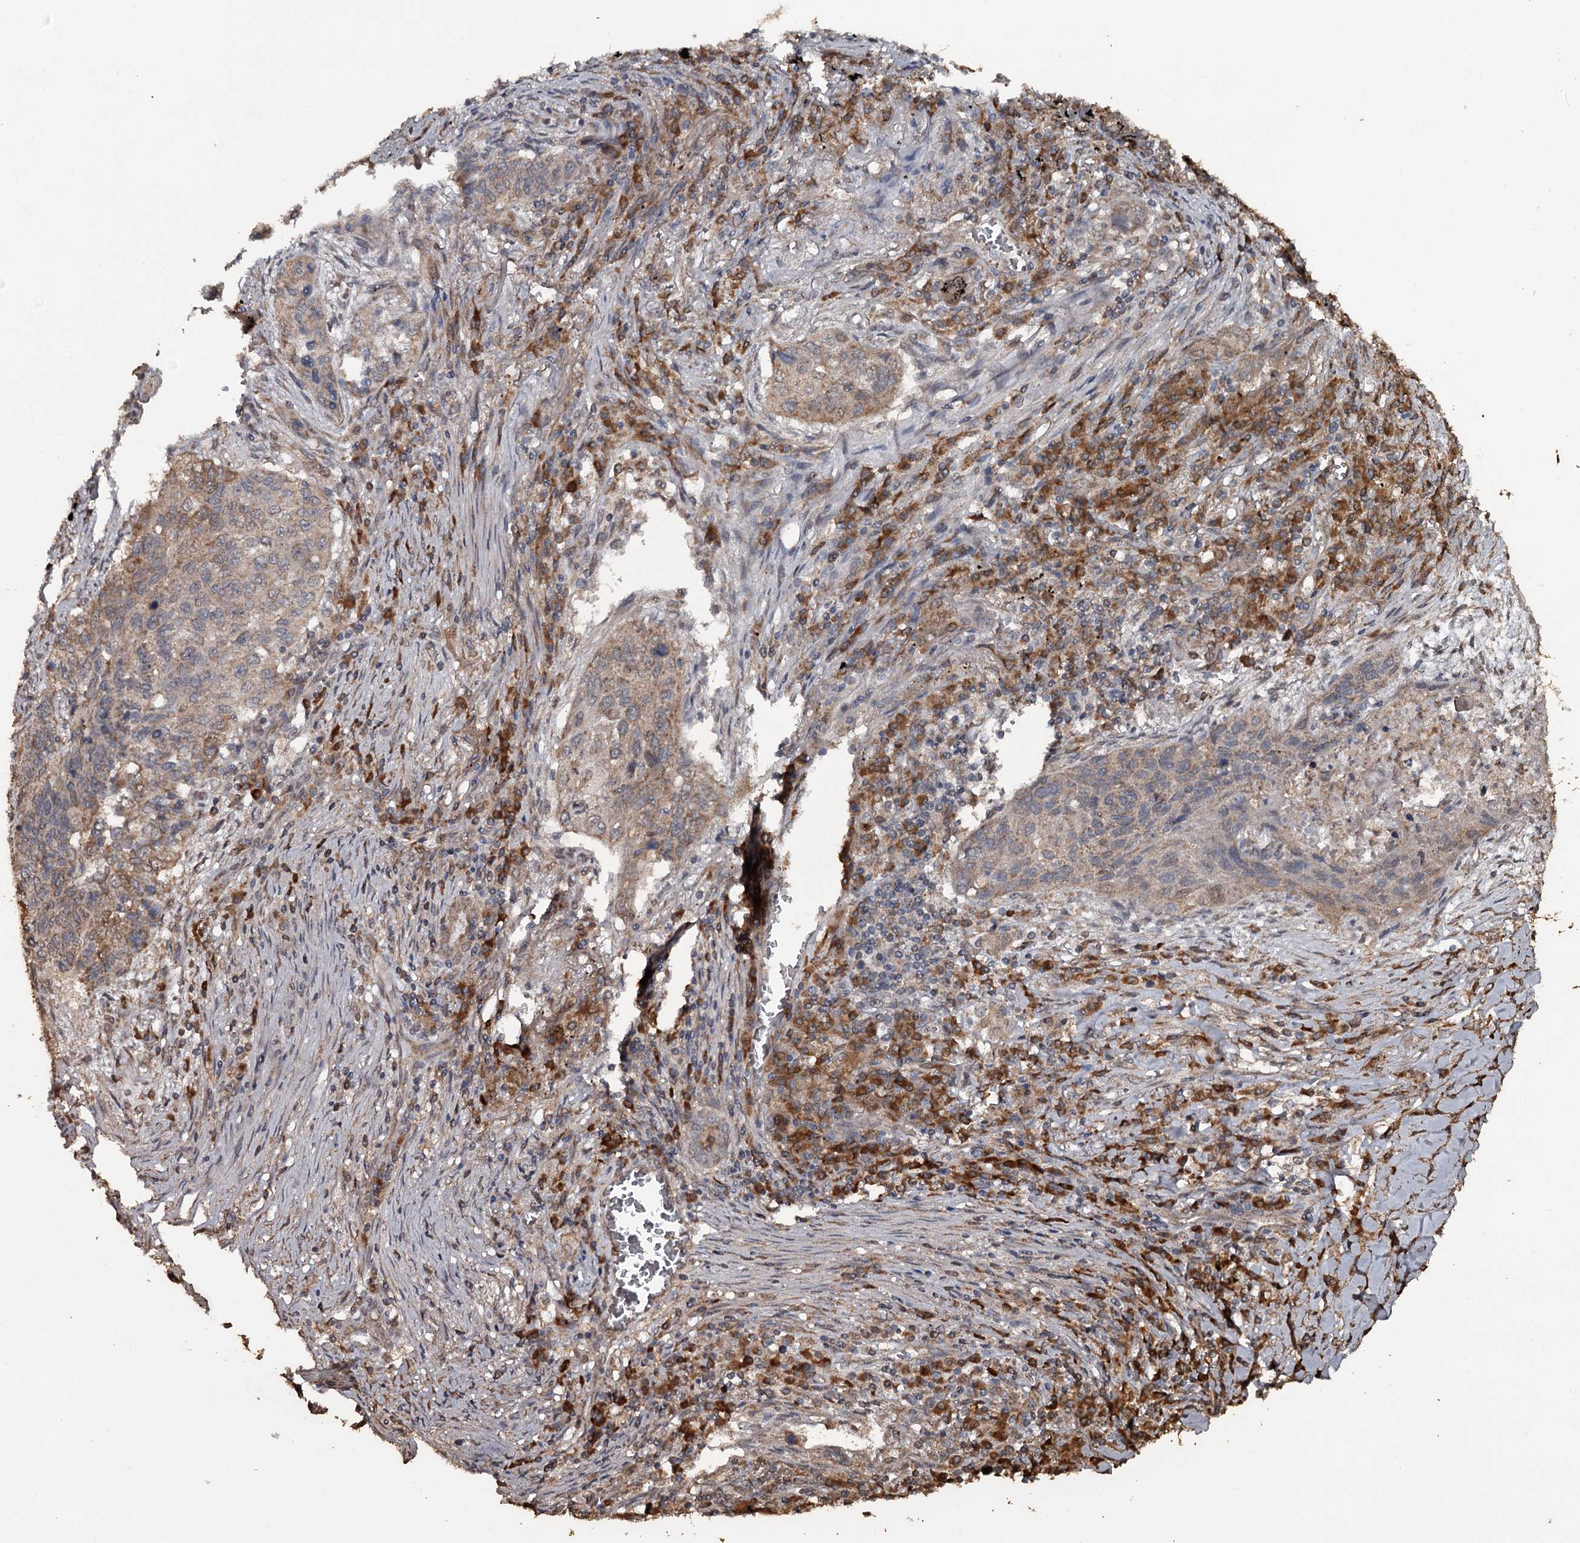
{"staining": {"intensity": "moderate", "quantity": ">75%", "location": "cytoplasmic/membranous"}, "tissue": "lung cancer", "cell_type": "Tumor cells", "image_type": "cancer", "snomed": [{"axis": "morphology", "description": "Squamous cell carcinoma, NOS"}, {"axis": "topography", "description": "Lung"}], "caption": "There is medium levels of moderate cytoplasmic/membranous positivity in tumor cells of lung cancer, as demonstrated by immunohistochemical staining (brown color).", "gene": "WIPI1", "patient": {"sex": "female", "age": 63}}